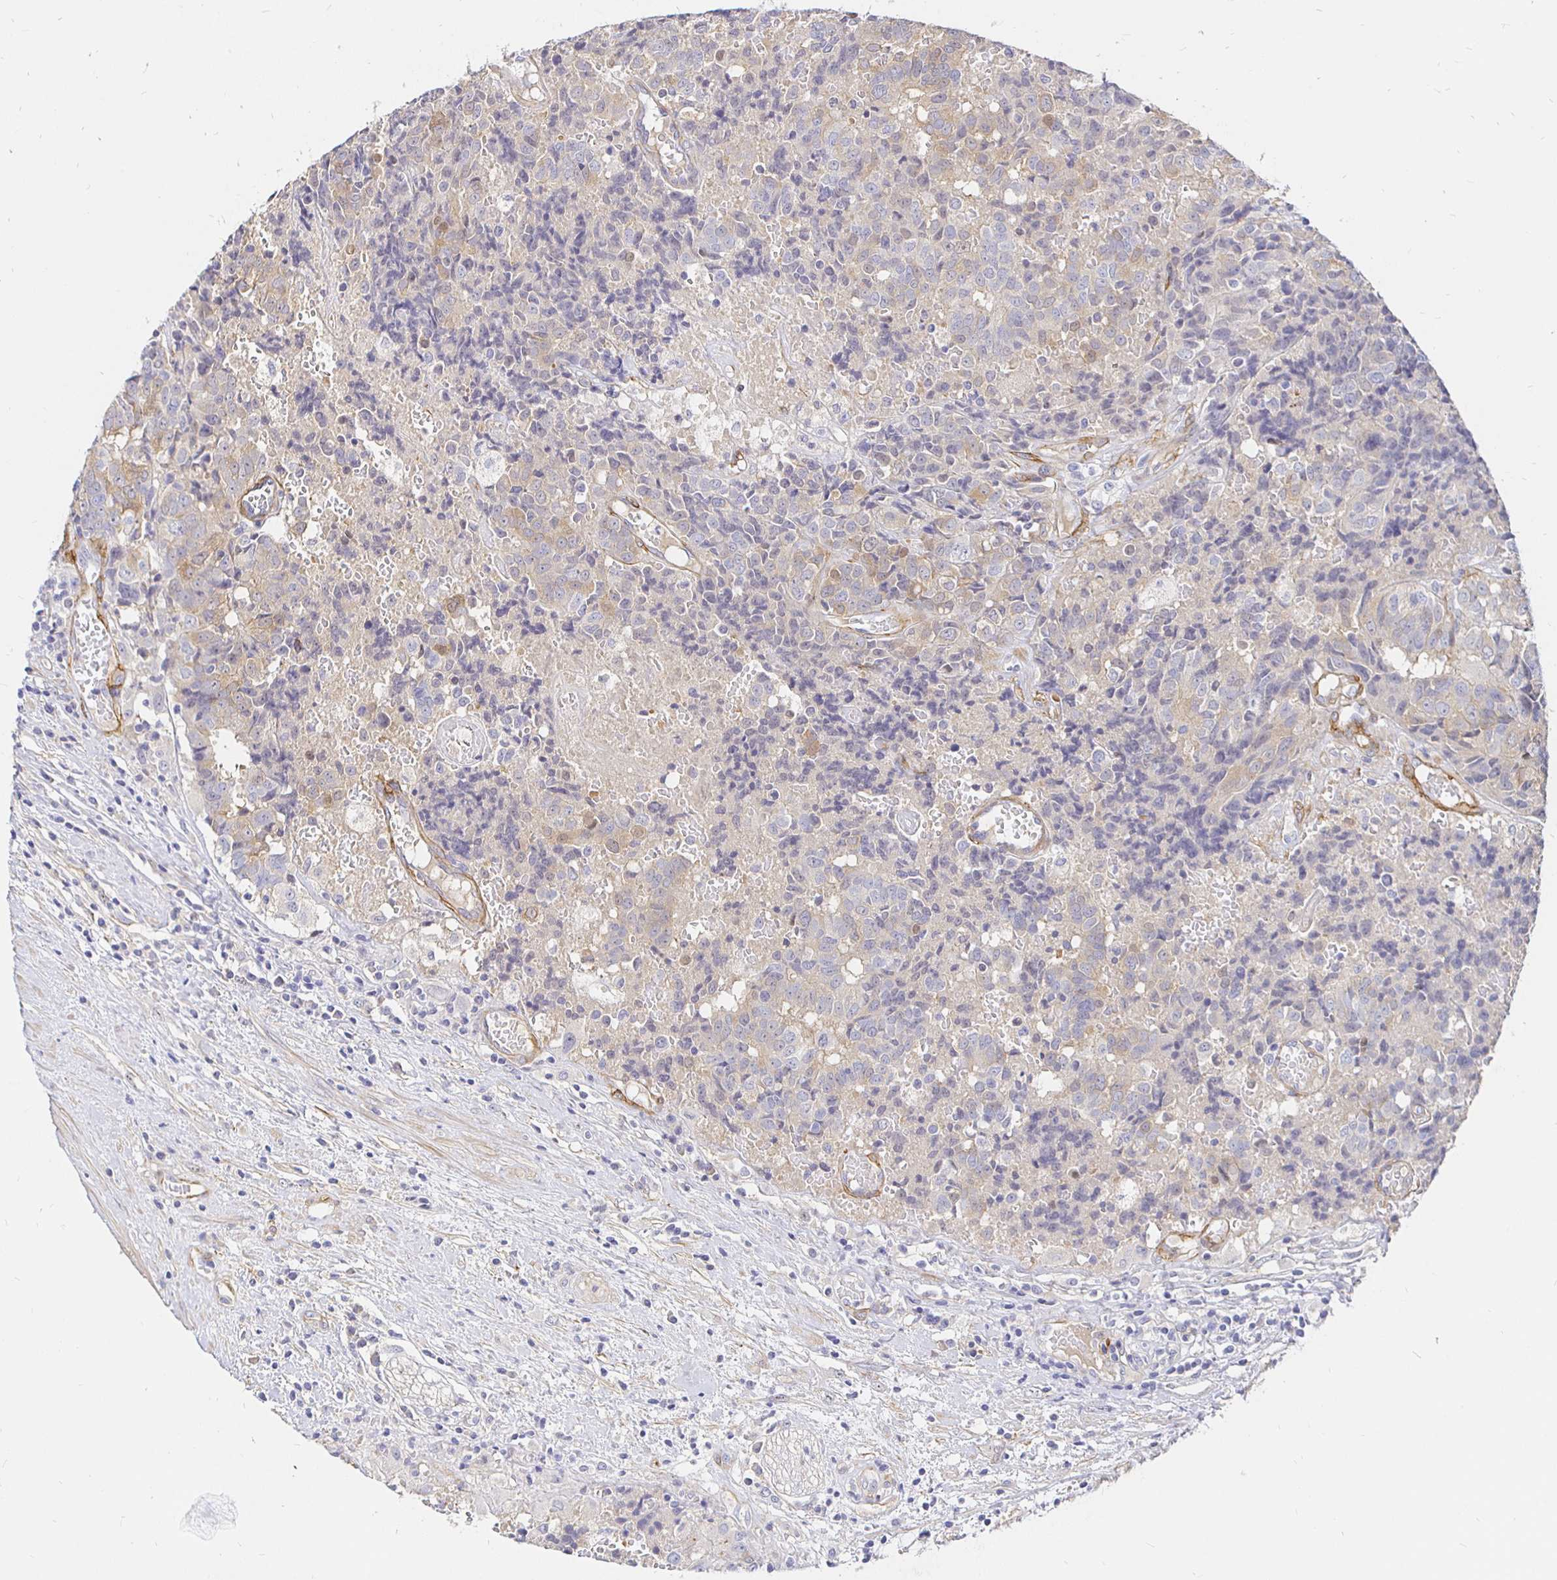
{"staining": {"intensity": "weak", "quantity": "25%-75%", "location": "cytoplasmic/membranous"}, "tissue": "prostate cancer", "cell_type": "Tumor cells", "image_type": "cancer", "snomed": [{"axis": "morphology", "description": "Adenocarcinoma, High grade"}, {"axis": "topography", "description": "Prostate and seminal vesicle, NOS"}], "caption": "Adenocarcinoma (high-grade) (prostate) stained with immunohistochemistry (IHC) displays weak cytoplasmic/membranous positivity in approximately 25%-75% of tumor cells.", "gene": "PALM2AKAP2", "patient": {"sex": "male", "age": 60}}